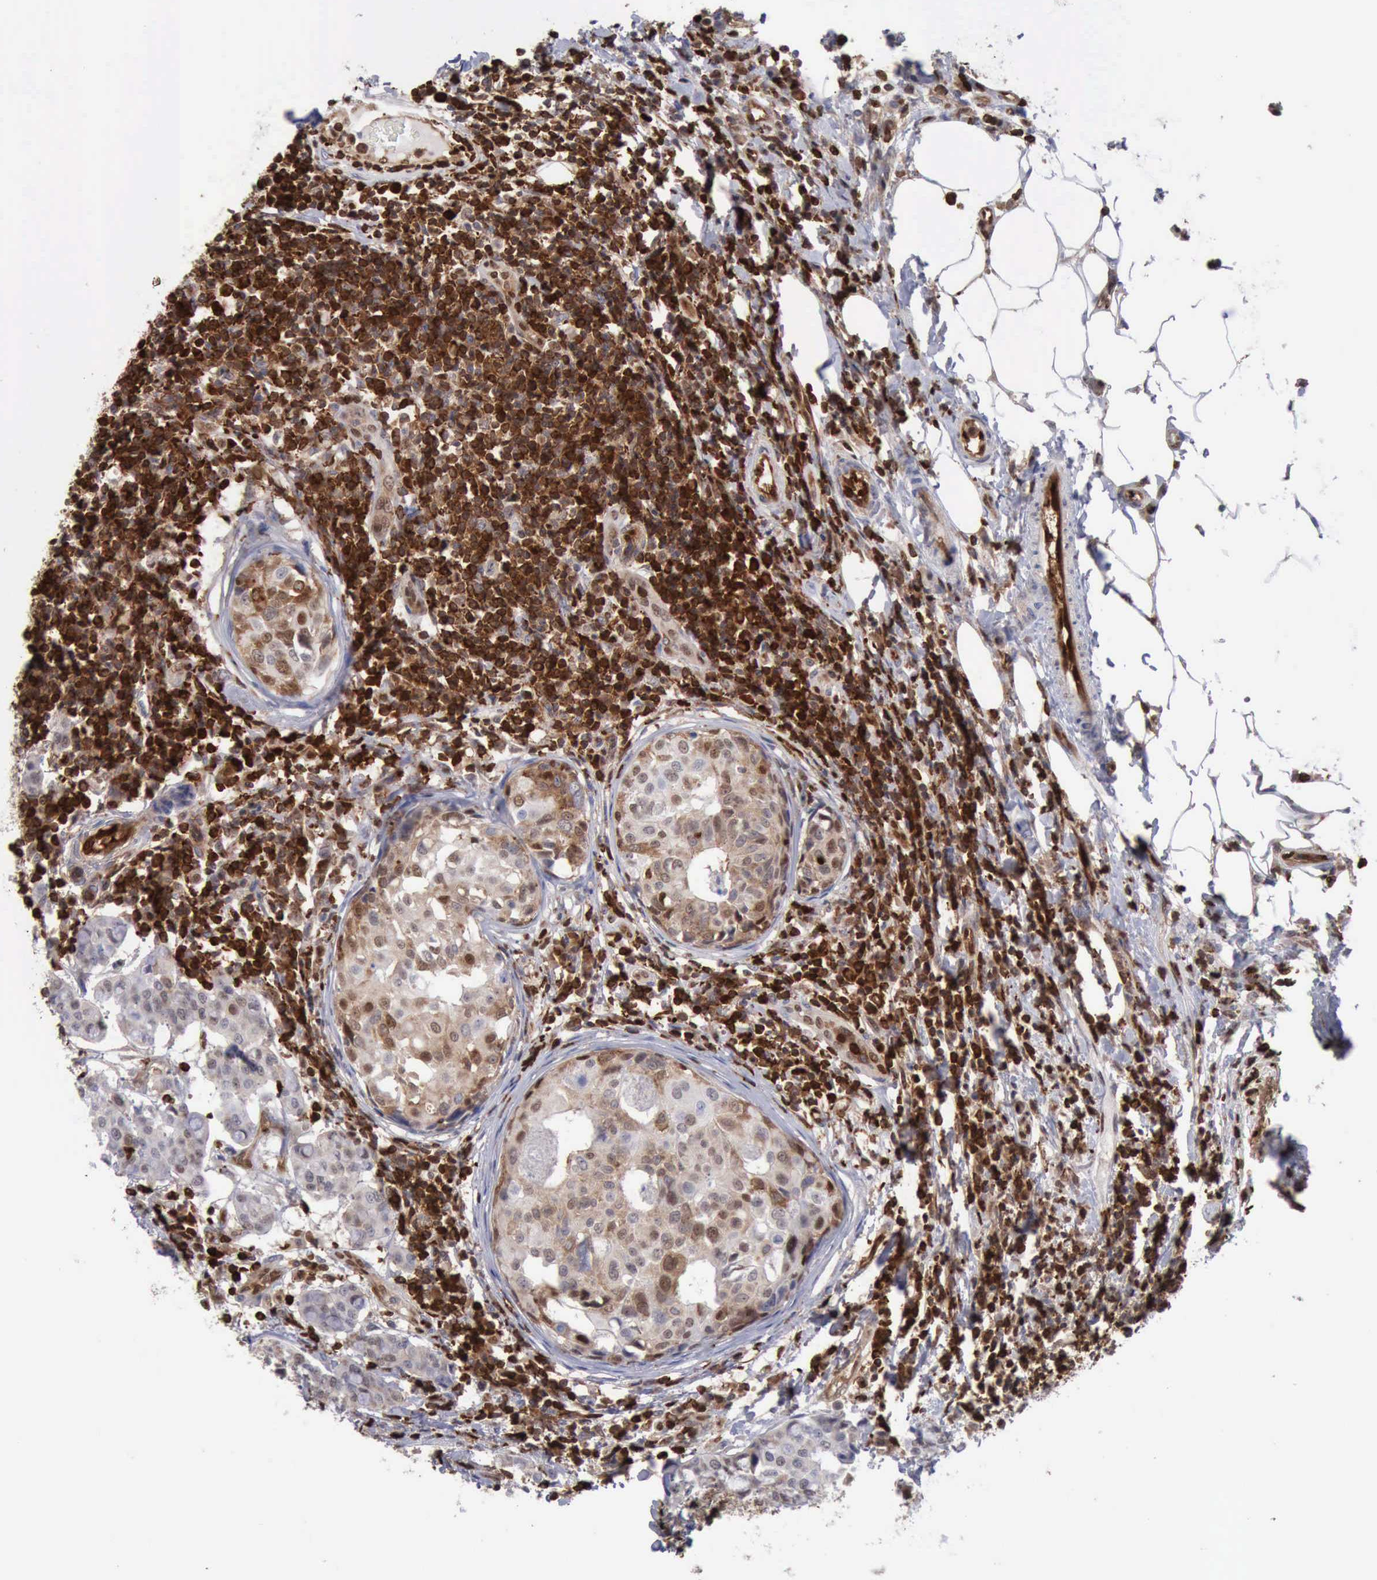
{"staining": {"intensity": "weak", "quantity": ">75%", "location": "cytoplasmic/membranous"}, "tissue": "breast cancer", "cell_type": "Tumor cells", "image_type": "cancer", "snomed": [{"axis": "morphology", "description": "Duct carcinoma"}, {"axis": "topography", "description": "Breast"}], "caption": "Tumor cells show low levels of weak cytoplasmic/membranous expression in about >75% of cells in human breast cancer.", "gene": "PDCD4", "patient": {"sex": "female", "age": 27}}